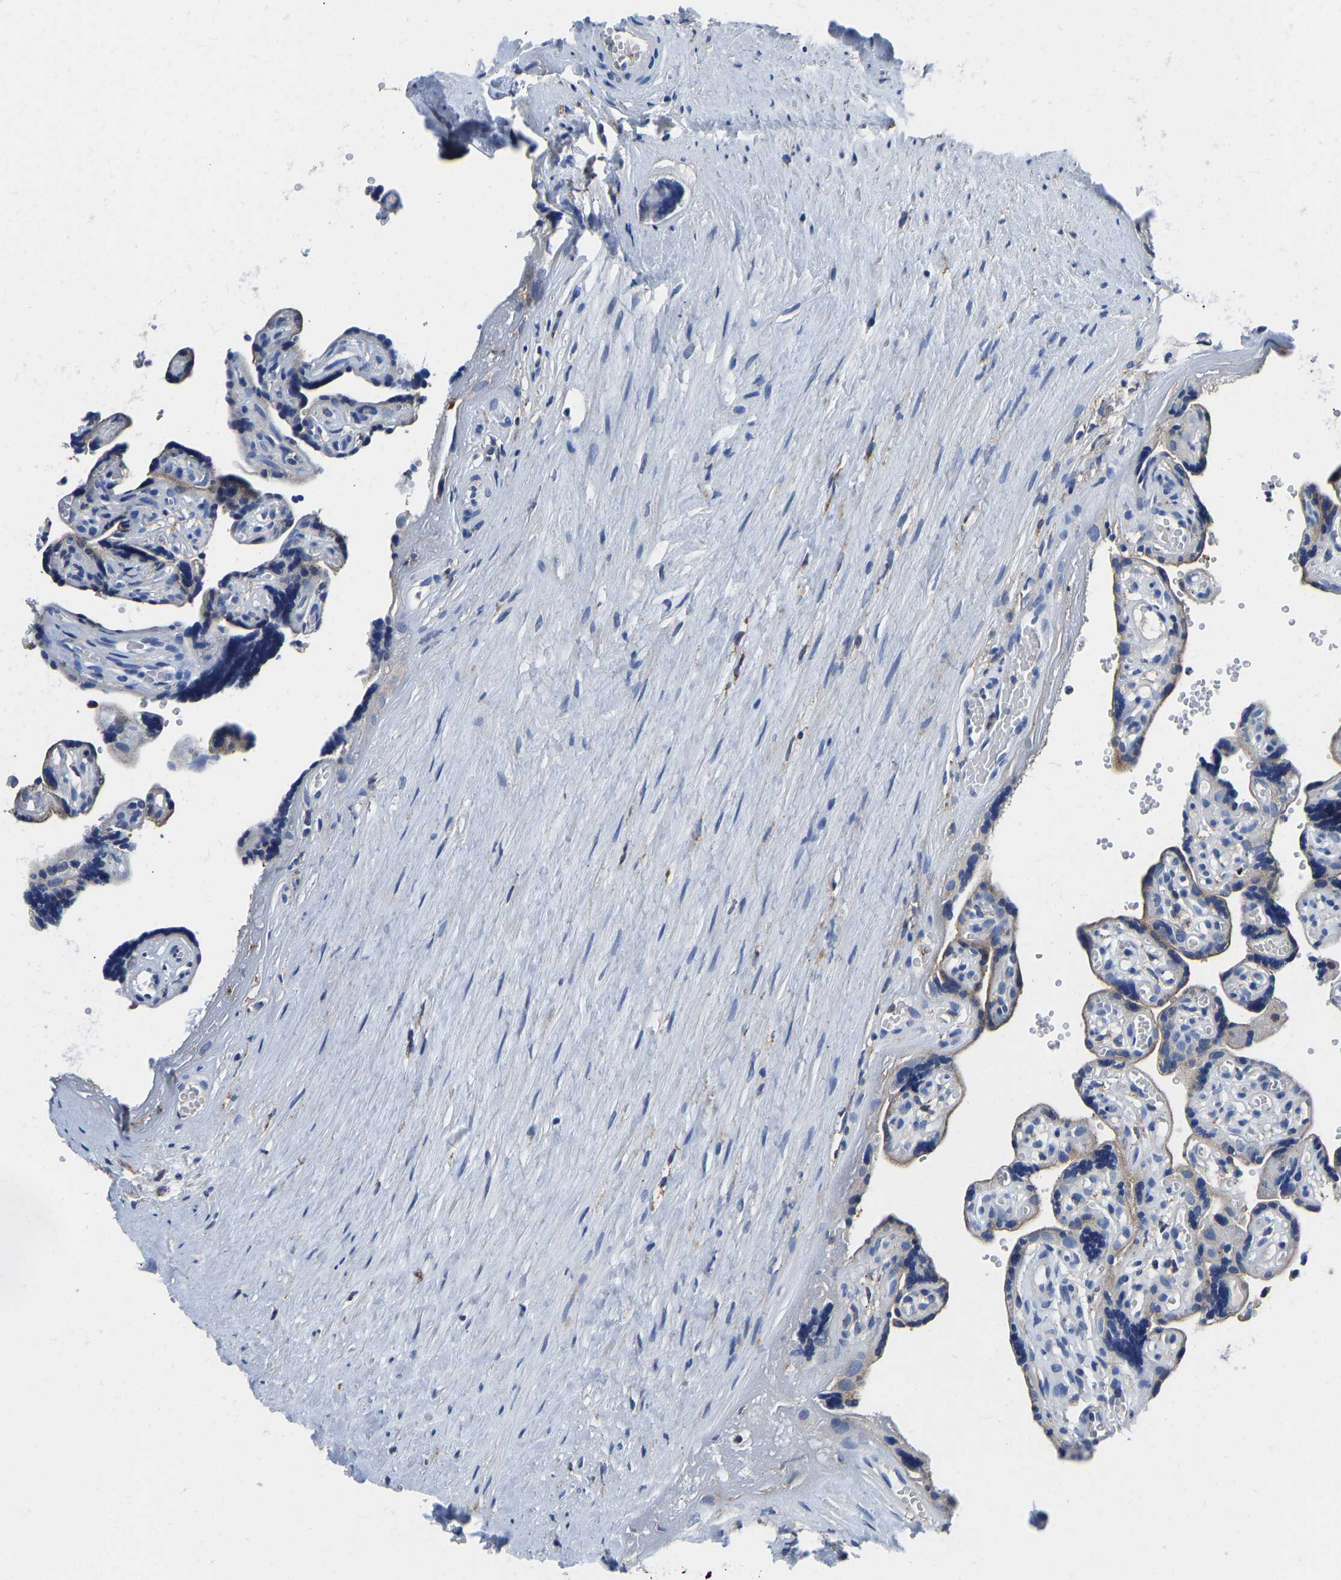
{"staining": {"intensity": "negative", "quantity": "none", "location": "none"}, "tissue": "placenta", "cell_type": "Decidual cells", "image_type": "normal", "snomed": [{"axis": "morphology", "description": "Normal tissue, NOS"}, {"axis": "topography", "description": "Placenta"}], "caption": "The micrograph shows no staining of decidual cells in unremarkable placenta.", "gene": "ATP6V1E1", "patient": {"sex": "female", "age": 30}}